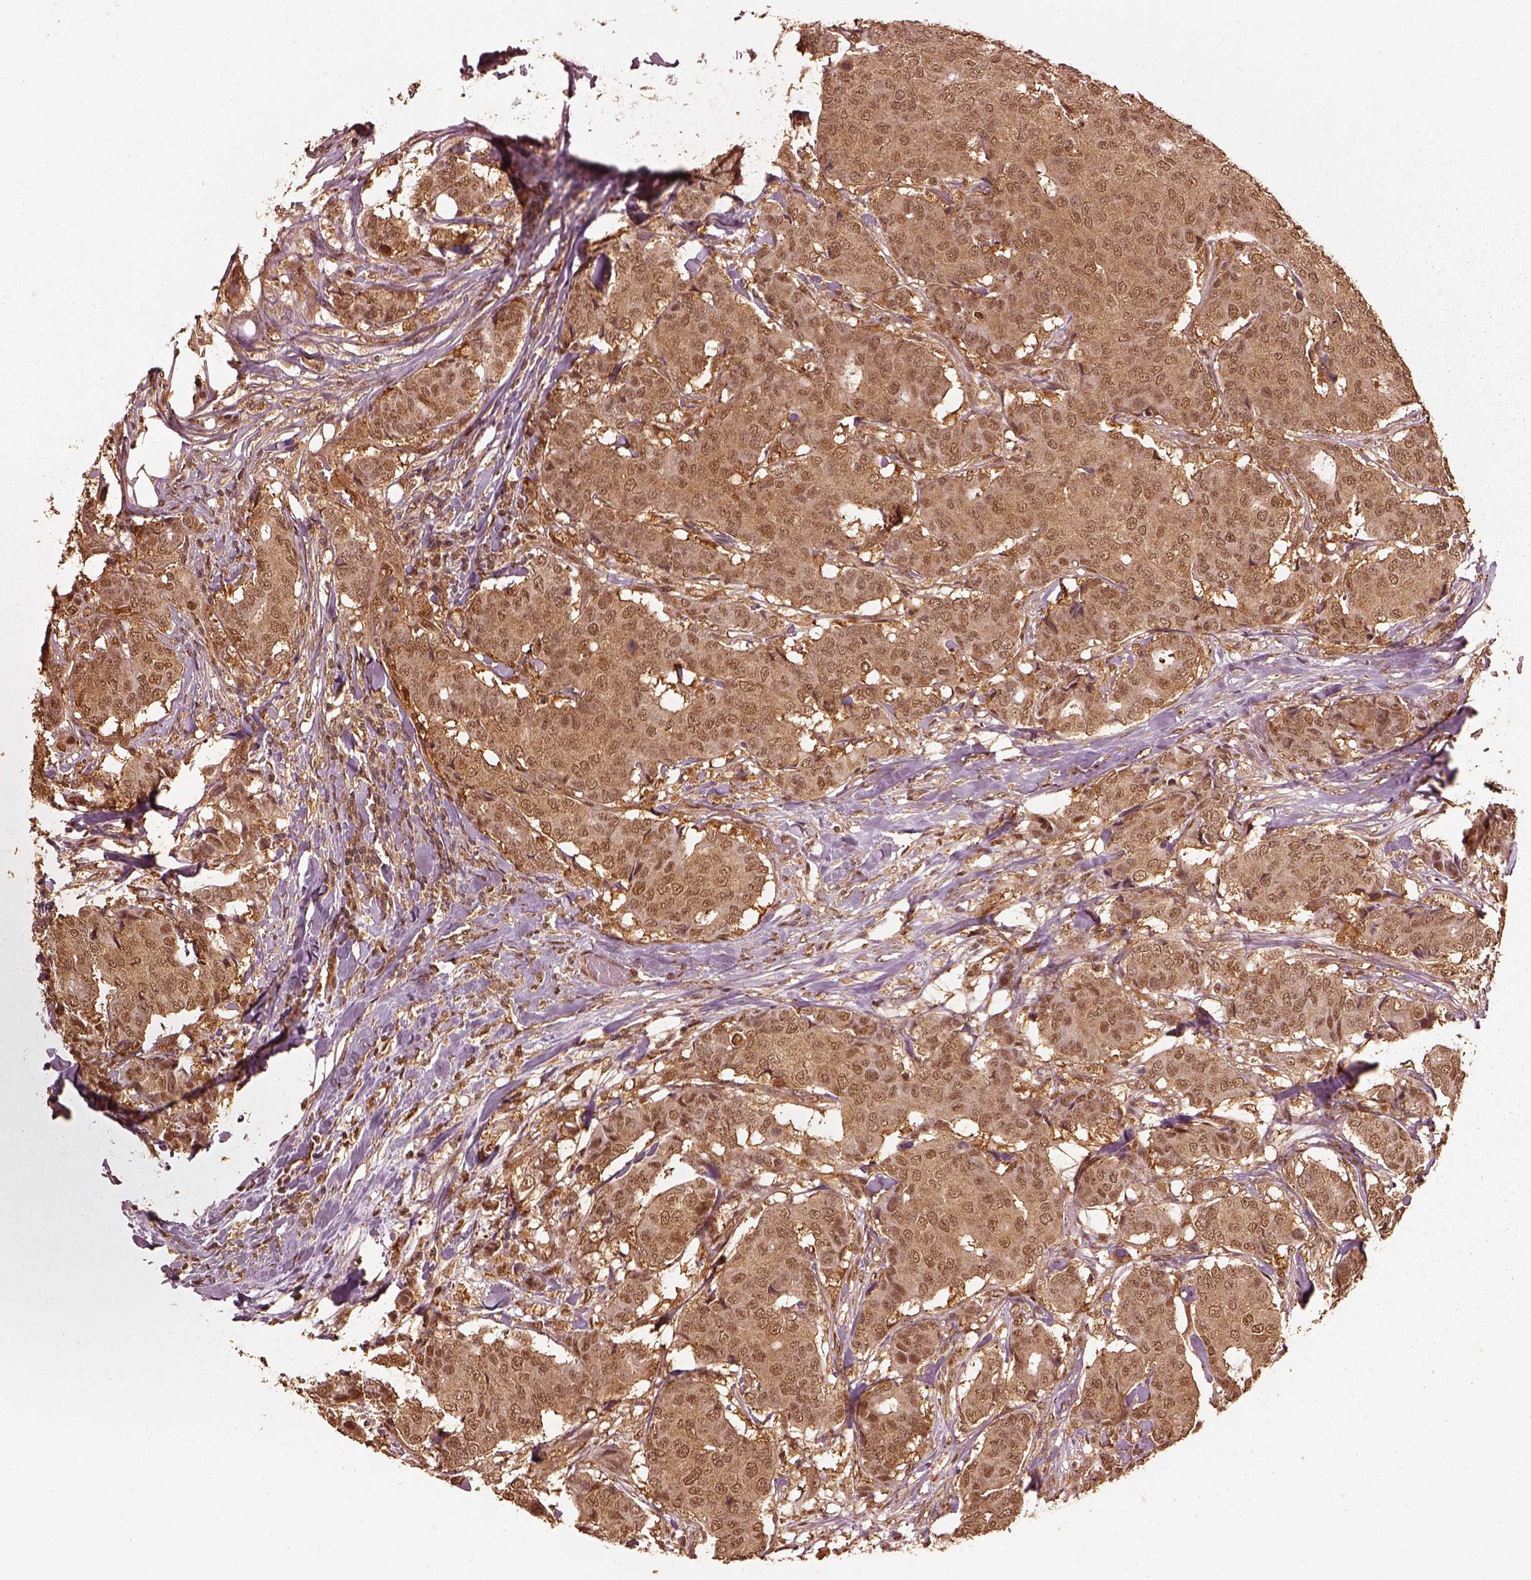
{"staining": {"intensity": "moderate", "quantity": ">75%", "location": "cytoplasmic/membranous,nuclear"}, "tissue": "breast cancer", "cell_type": "Tumor cells", "image_type": "cancer", "snomed": [{"axis": "morphology", "description": "Duct carcinoma"}, {"axis": "topography", "description": "Breast"}], "caption": "The micrograph shows immunohistochemical staining of infiltrating ductal carcinoma (breast). There is moderate cytoplasmic/membranous and nuclear staining is seen in about >75% of tumor cells.", "gene": "PSMC5", "patient": {"sex": "female", "age": 75}}